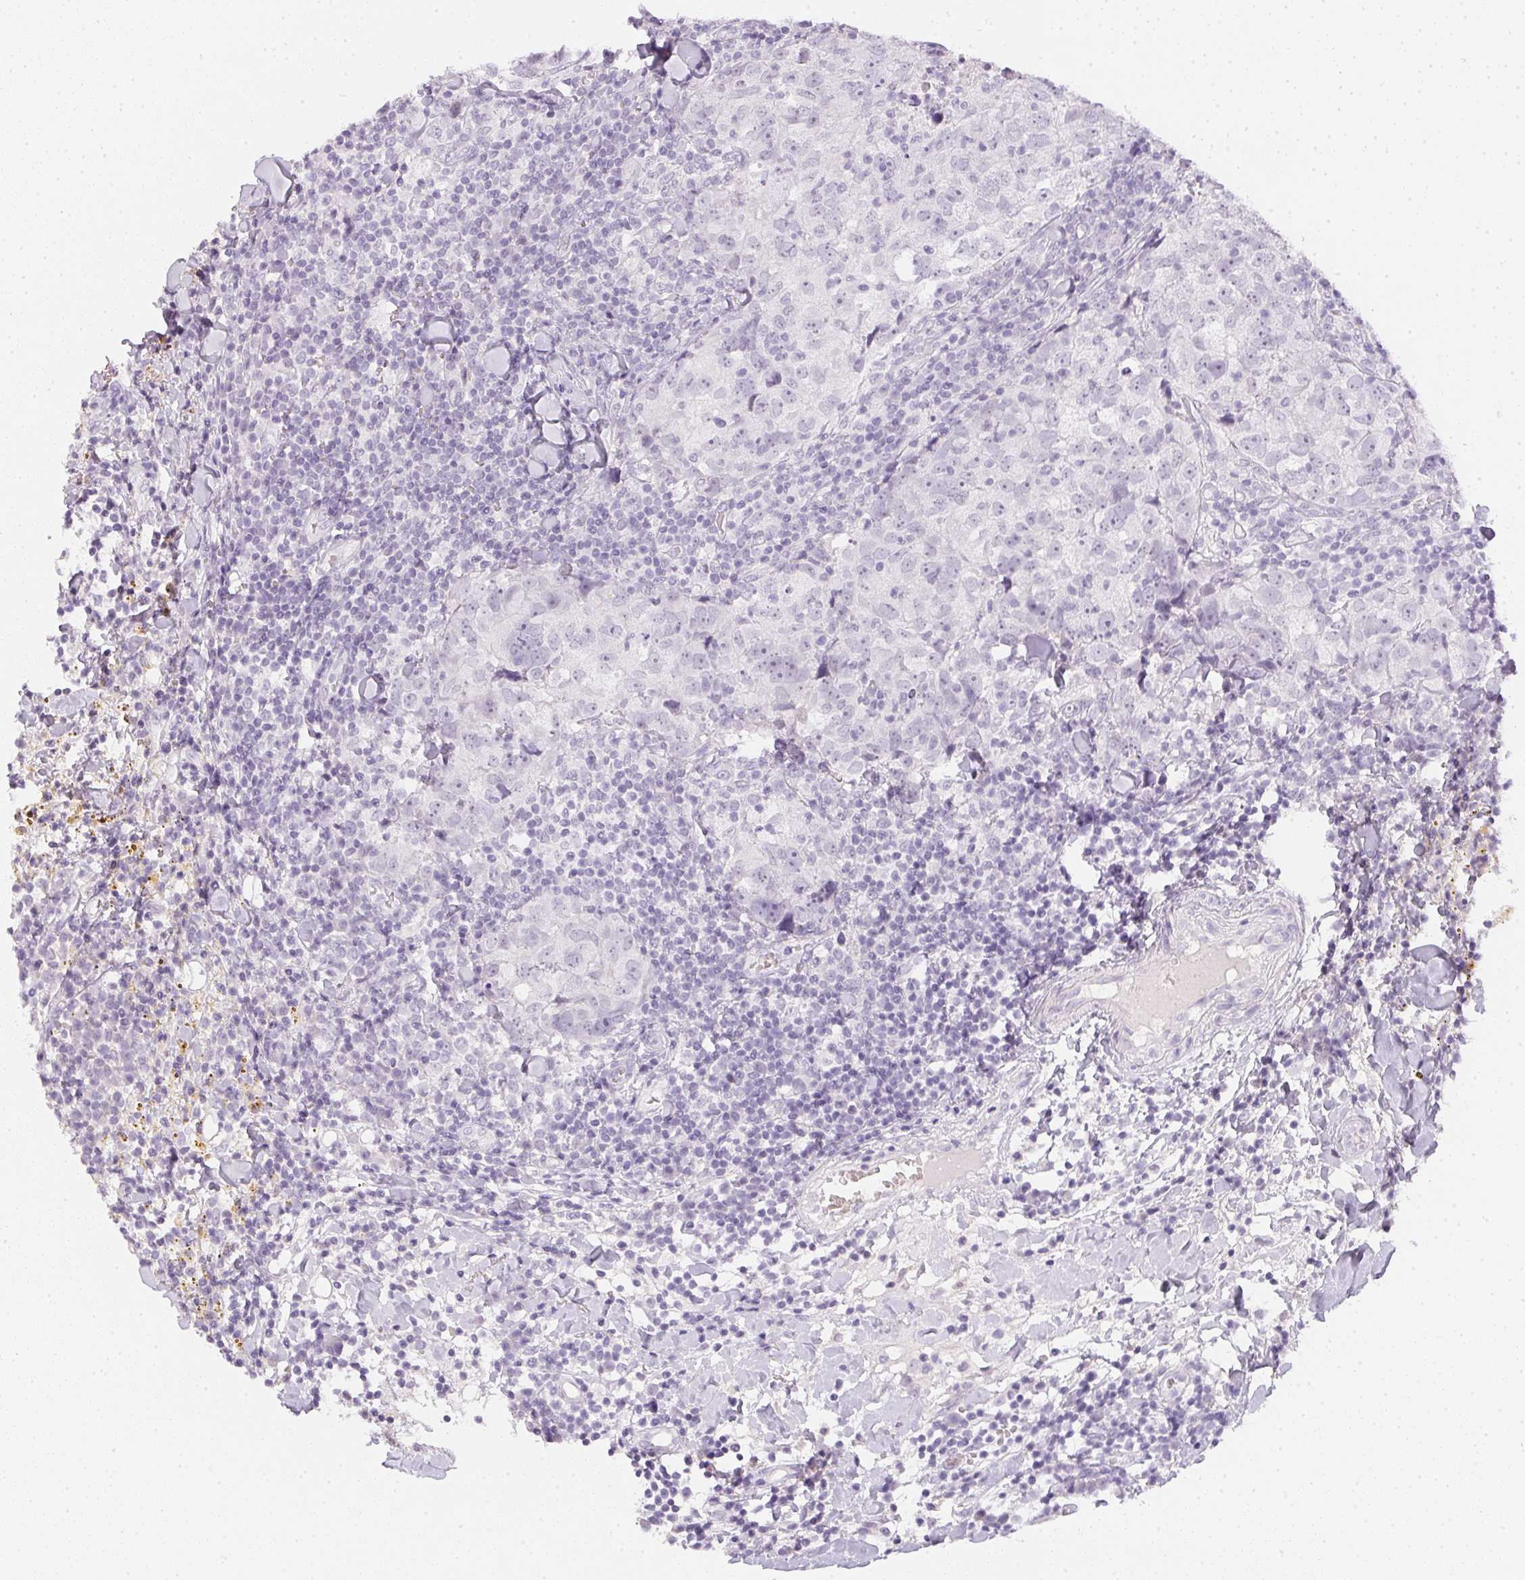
{"staining": {"intensity": "negative", "quantity": "none", "location": "none"}, "tissue": "breast cancer", "cell_type": "Tumor cells", "image_type": "cancer", "snomed": [{"axis": "morphology", "description": "Duct carcinoma"}, {"axis": "topography", "description": "Breast"}], "caption": "Immunohistochemical staining of human breast cancer exhibits no significant staining in tumor cells.", "gene": "PPY", "patient": {"sex": "female", "age": 30}}